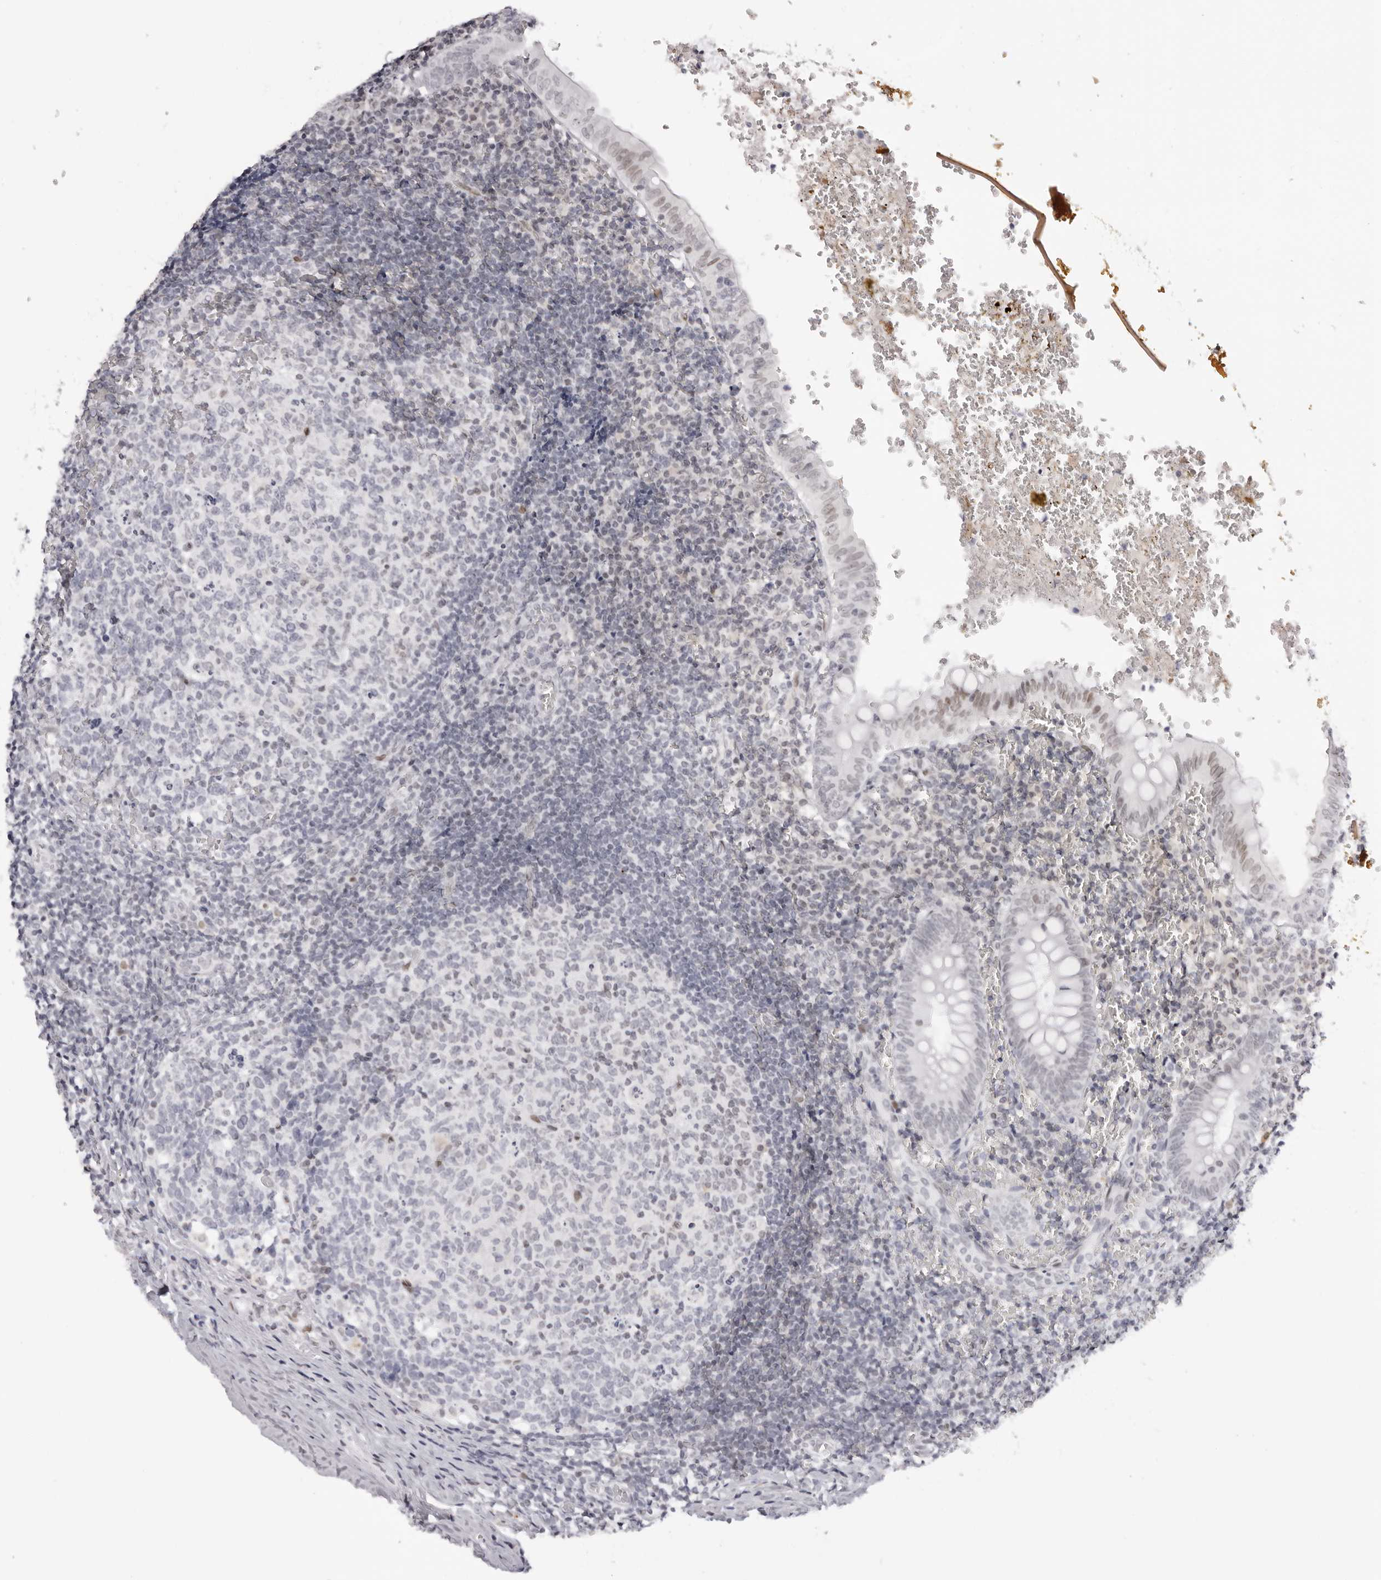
{"staining": {"intensity": "weak", "quantity": "<25%", "location": "nuclear"}, "tissue": "appendix", "cell_type": "Glandular cells", "image_type": "normal", "snomed": [{"axis": "morphology", "description": "Normal tissue, NOS"}, {"axis": "topography", "description": "Appendix"}], "caption": "A high-resolution image shows immunohistochemistry (IHC) staining of benign appendix, which exhibits no significant expression in glandular cells.", "gene": "MAFK", "patient": {"sex": "male", "age": 8}}